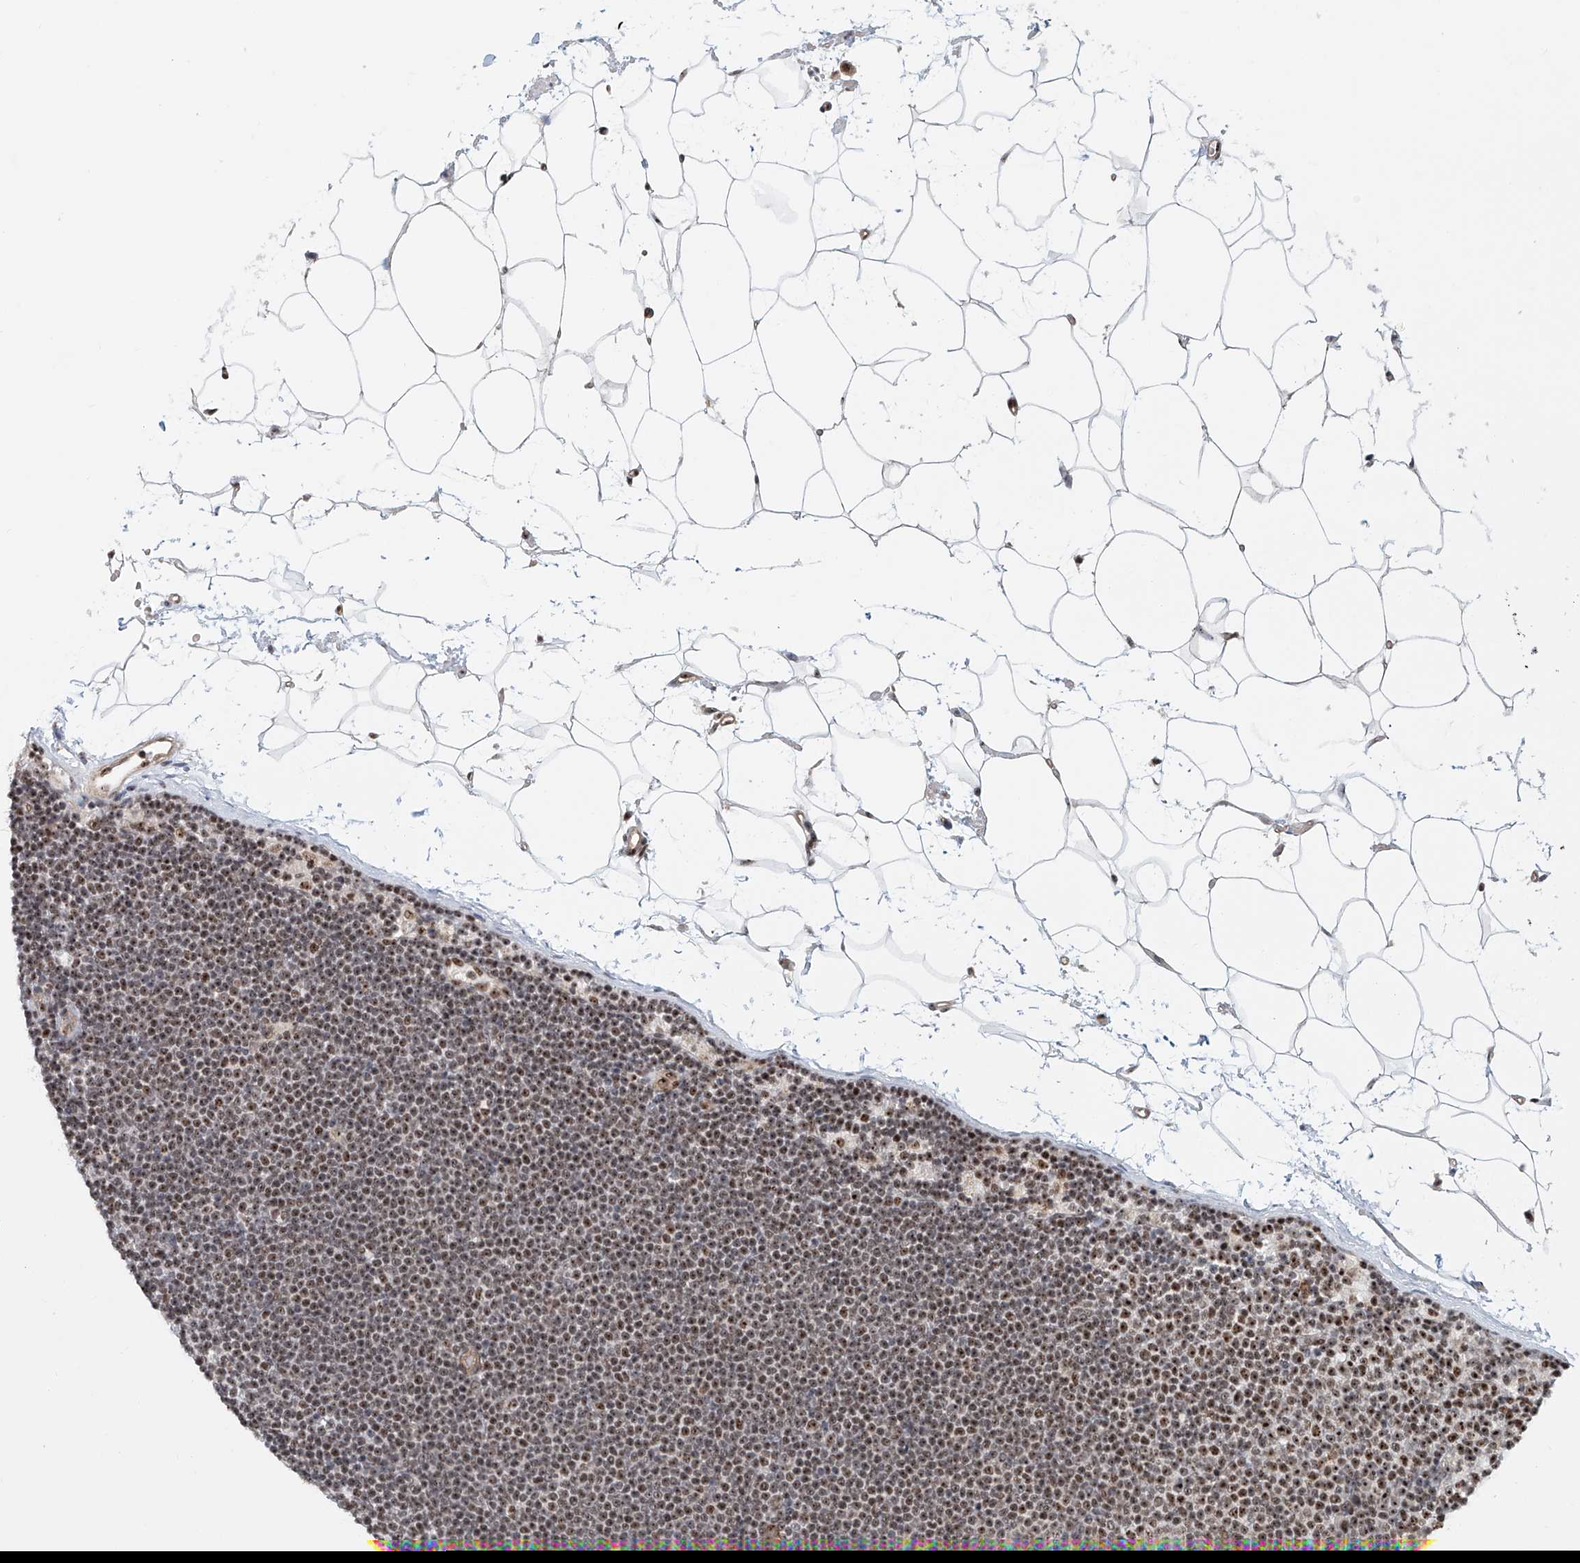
{"staining": {"intensity": "moderate", "quantity": ">75%", "location": "nuclear"}, "tissue": "lymphoma", "cell_type": "Tumor cells", "image_type": "cancer", "snomed": [{"axis": "morphology", "description": "Malignant lymphoma, non-Hodgkin's type, Low grade"}, {"axis": "topography", "description": "Lymph node"}], "caption": "Malignant lymphoma, non-Hodgkin's type (low-grade) stained for a protein demonstrates moderate nuclear positivity in tumor cells.", "gene": "PRUNE2", "patient": {"sex": "female", "age": 53}}